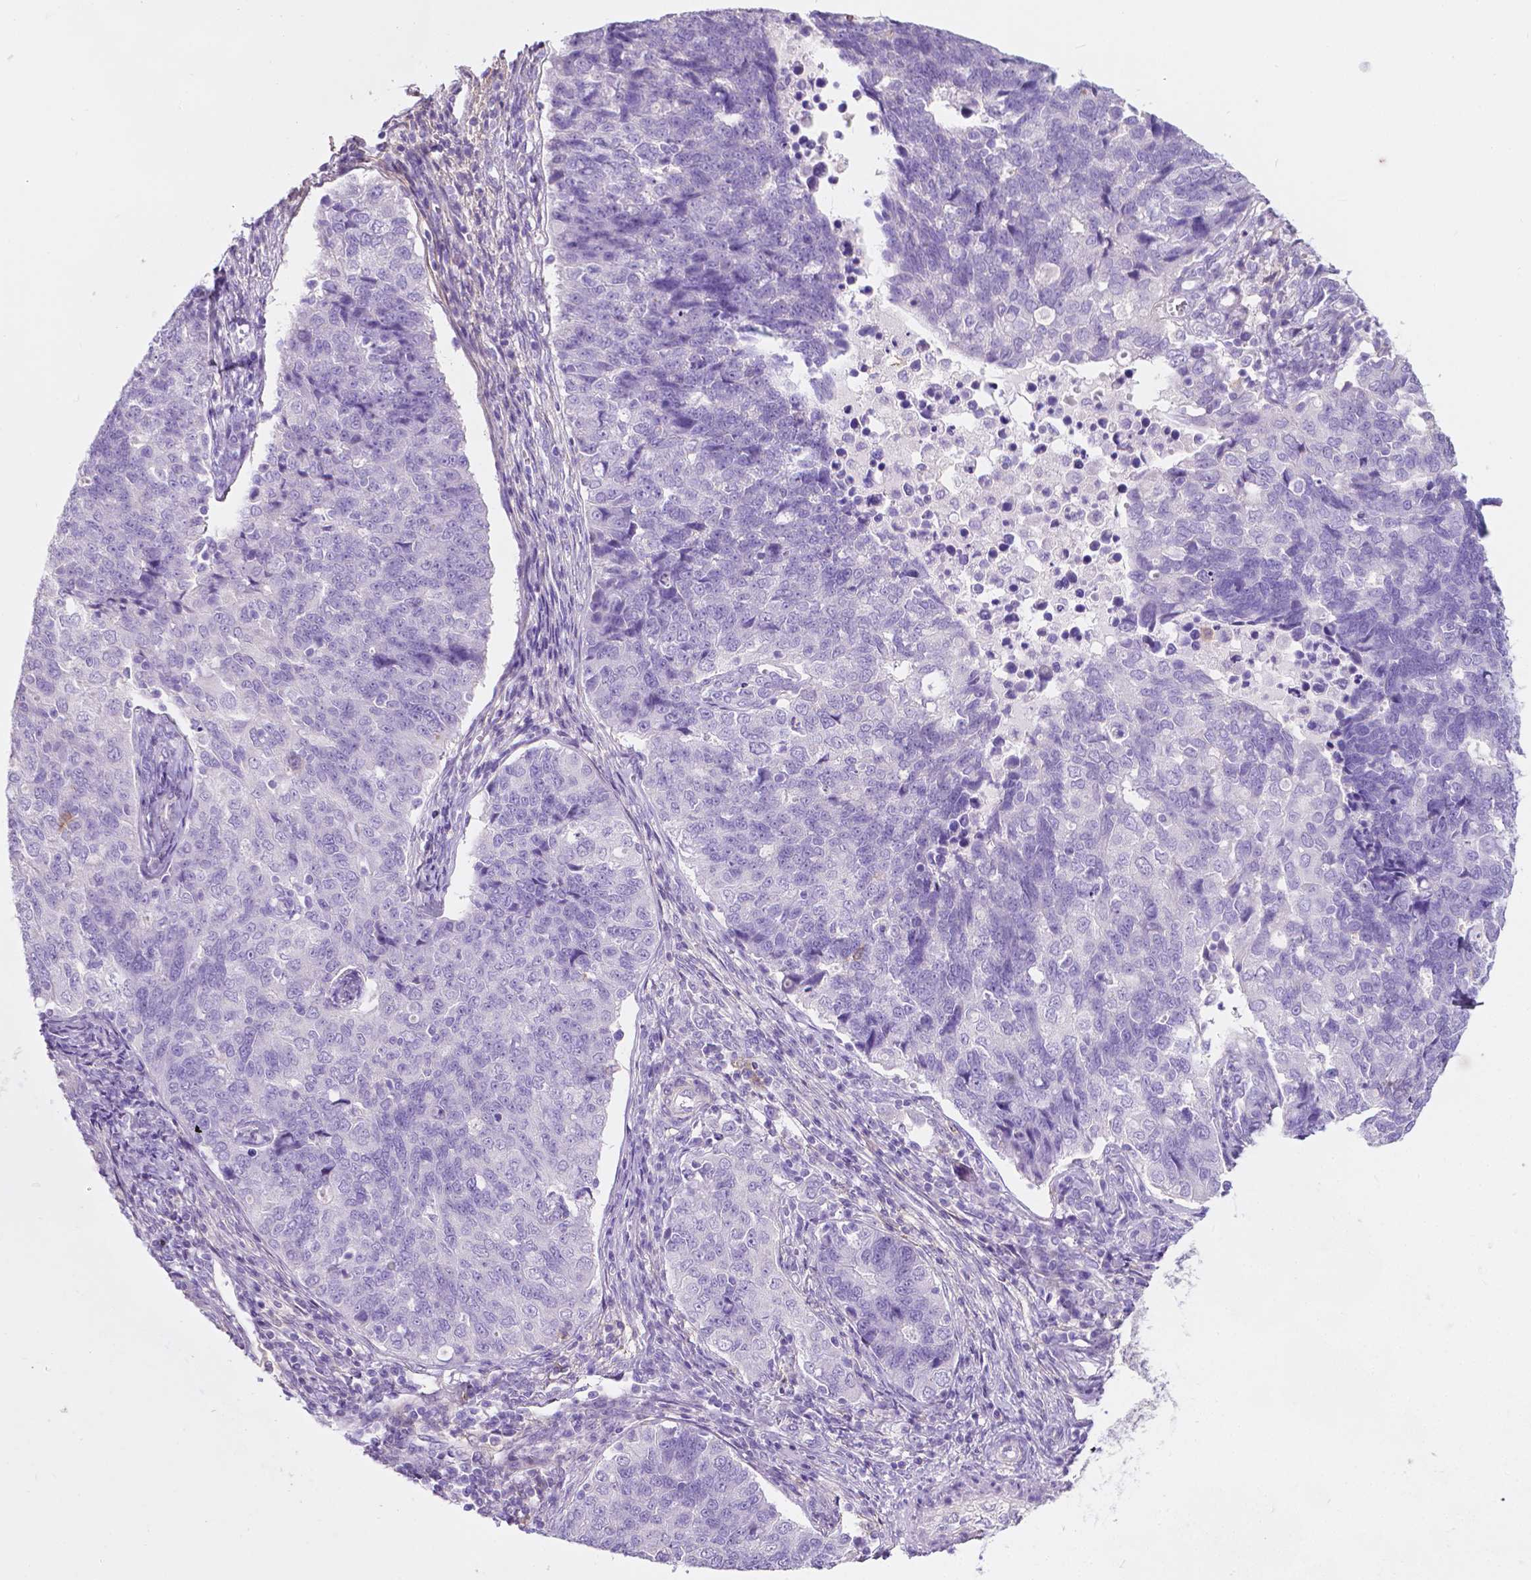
{"staining": {"intensity": "negative", "quantity": "none", "location": "none"}, "tissue": "endometrial cancer", "cell_type": "Tumor cells", "image_type": "cancer", "snomed": [{"axis": "morphology", "description": "Adenocarcinoma, NOS"}, {"axis": "topography", "description": "Endometrium"}], "caption": "Tumor cells show no significant protein positivity in adenocarcinoma (endometrial).", "gene": "GNAO1", "patient": {"sex": "female", "age": 43}}